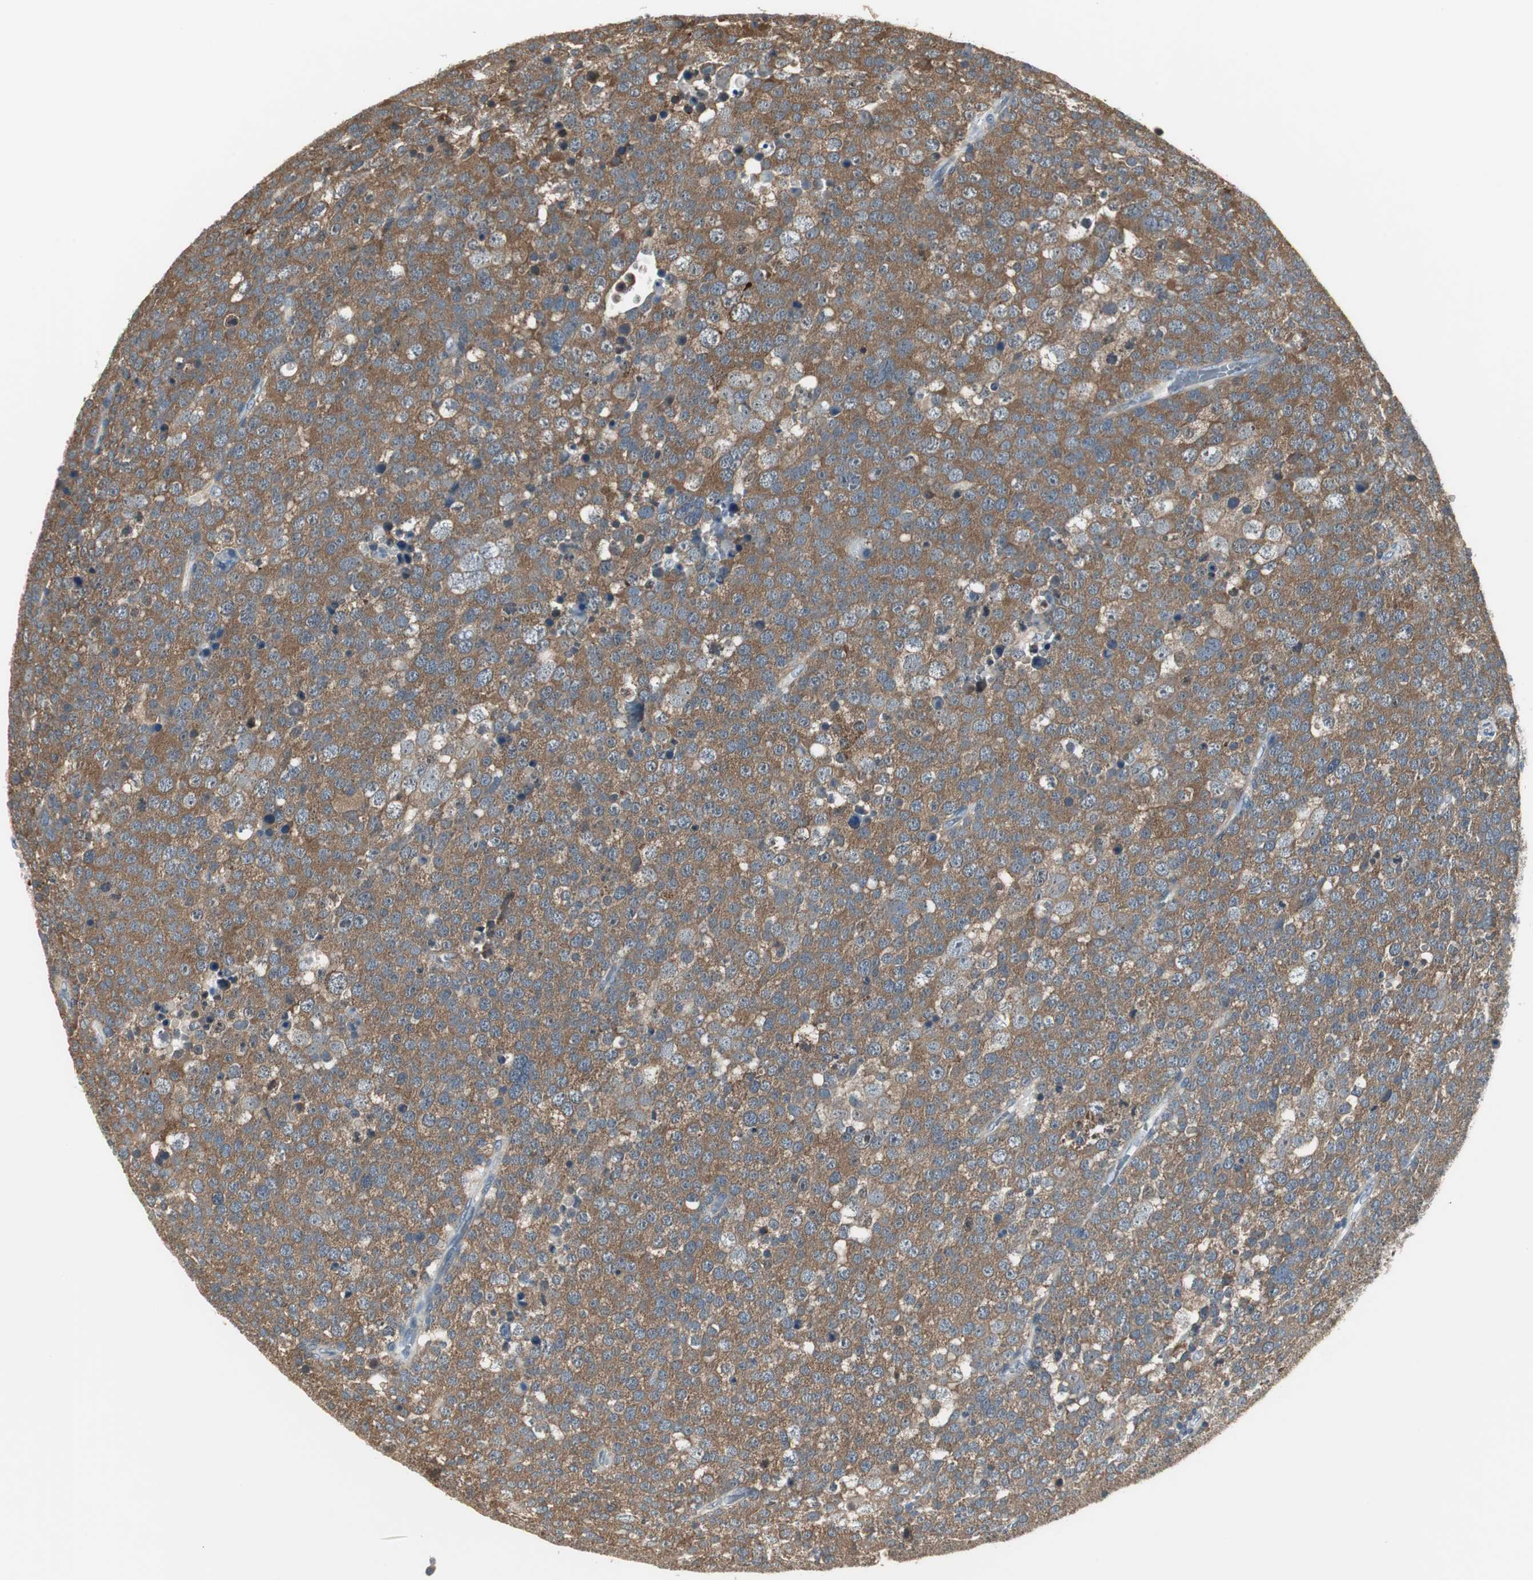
{"staining": {"intensity": "moderate", "quantity": ">75%", "location": "cytoplasmic/membranous"}, "tissue": "testis cancer", "cell_type": "Tumor cells", "image_type": "cancer", "snomed": [{"axis": "morphology", "description": "Seminoma, NOS"}, {"axis": "topography", "description": "Testis"}], "caption": "An image of human testis cancer (seminoma) stained for a protein demonstrates moderate cytoplasmic/membranous brown staining in tumor cells.", "gene": "CCT5", "patient": {"sex": "male", "age": 71}}